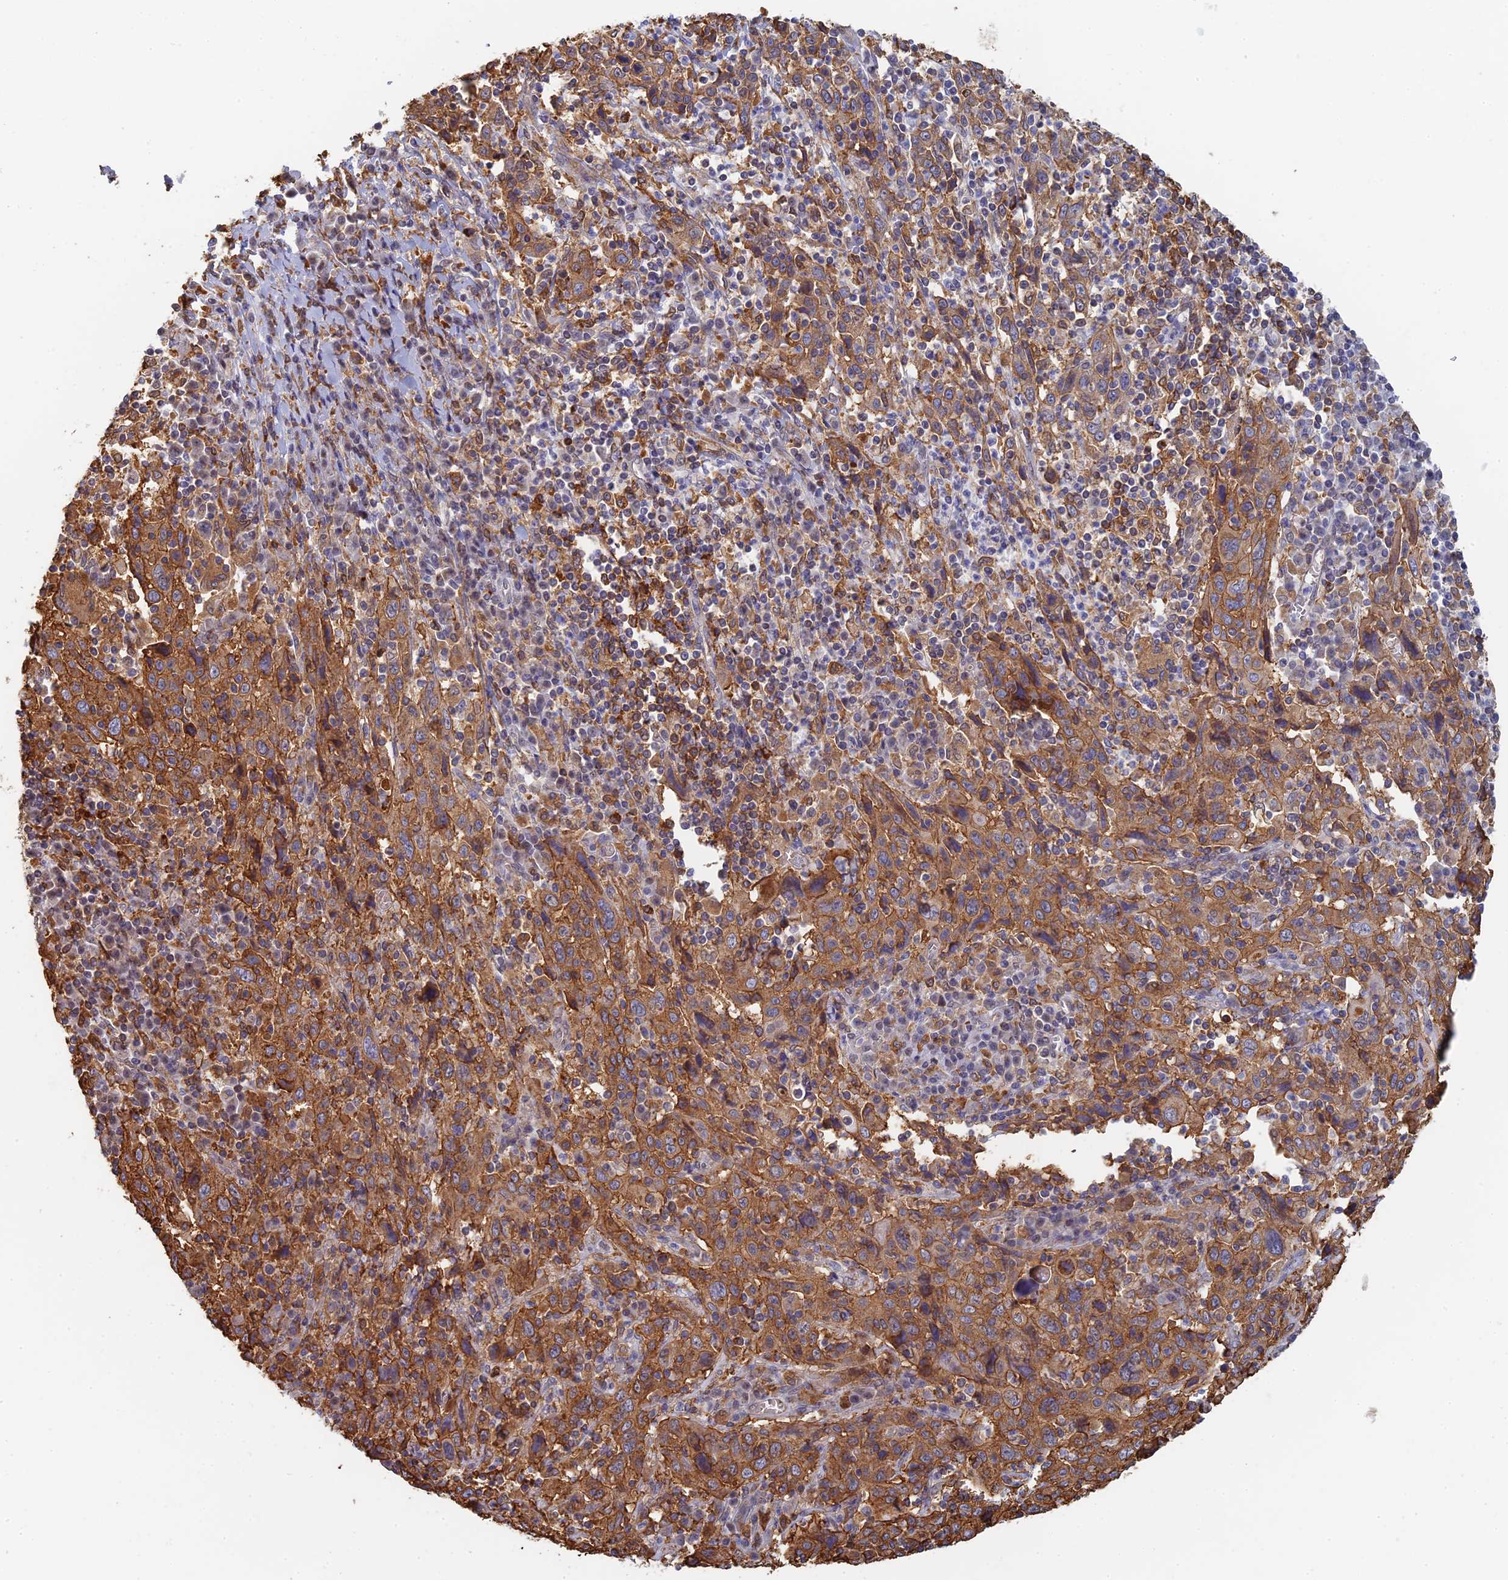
{"staining": {"intensity": "strong", "quantity": ">75%", "location": "cytoplasmic/membranous"}, "tissue": "cervical cancer", "cell_type": "Tumor cells", "image_type": "cancer", "snomed": [{"axis": "morphology", "description": "Squamous cell carcinoma, NOS"}, {"axis": "topography", "description": "Cervix"}], "caption": "IHC micrograph of human cervical cancer (squamous cell carcinoma) stained for a protein (brown), which exhibits high levels of strong cytoplasmic/membranous staining in about >75% of tumor cells.", "gene": "GPATCH1", "patient": {"sex": "female", "age": 46}}